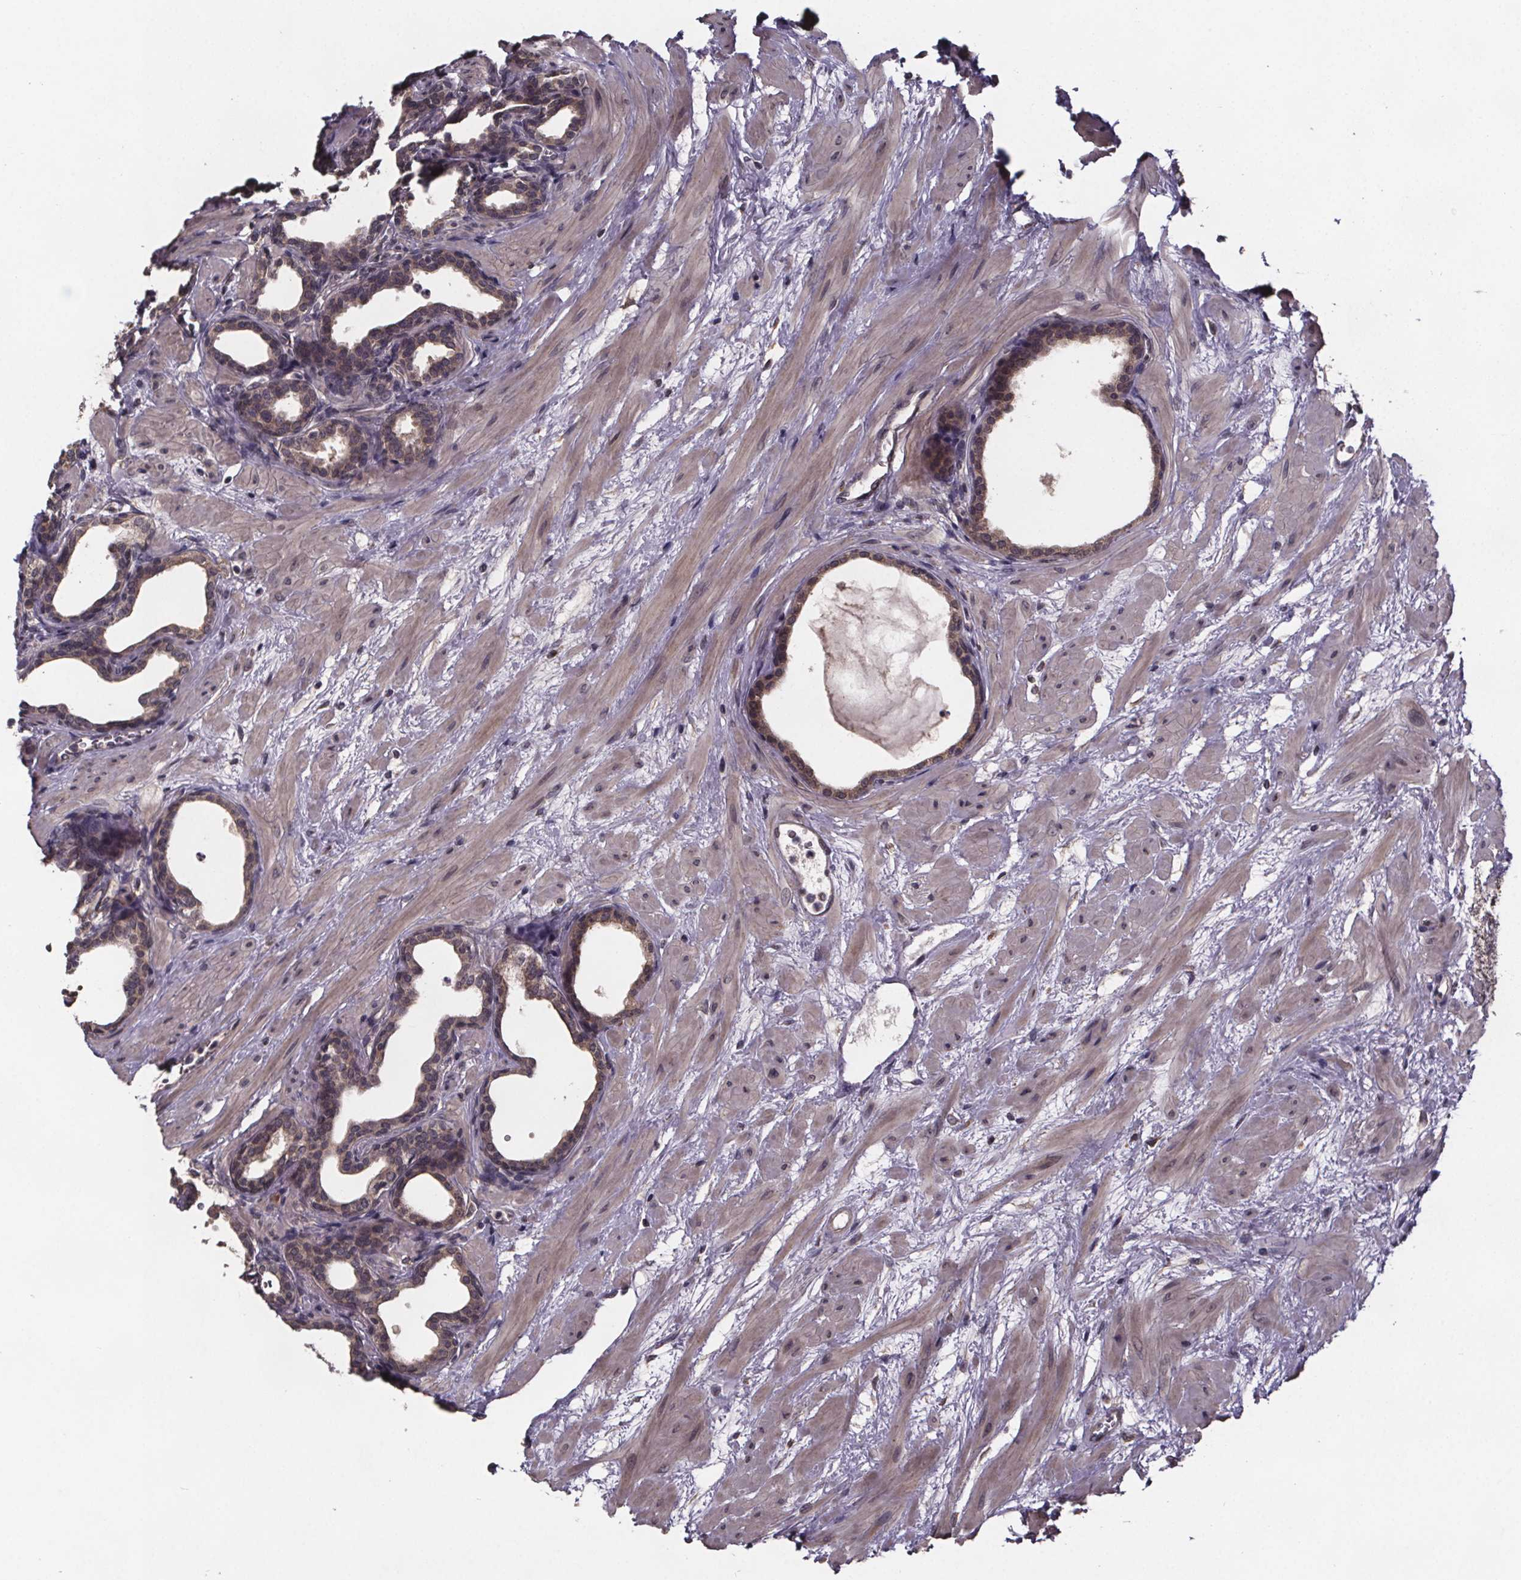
{"staining": {"intensity": "weak", "quantity": ">75%", "location": "cytoplasmic/membranous"}, "tissue": "prostate", "cell_type": "Glandular cells", "image_type": "normal", "snomed": [{"axis": "morphology", "description": "Normal tissue, NOS"}, {"axis": "topography", "description": "Prostate"}], "caption": "Immunohistochemical staining of normal human prostate demonstrates weak cytoplasmic/membranous protein positivity in approximately >75% of glandular cells.", "gene": "SAT1", "patient": {"sex": "male", "age": 37}}